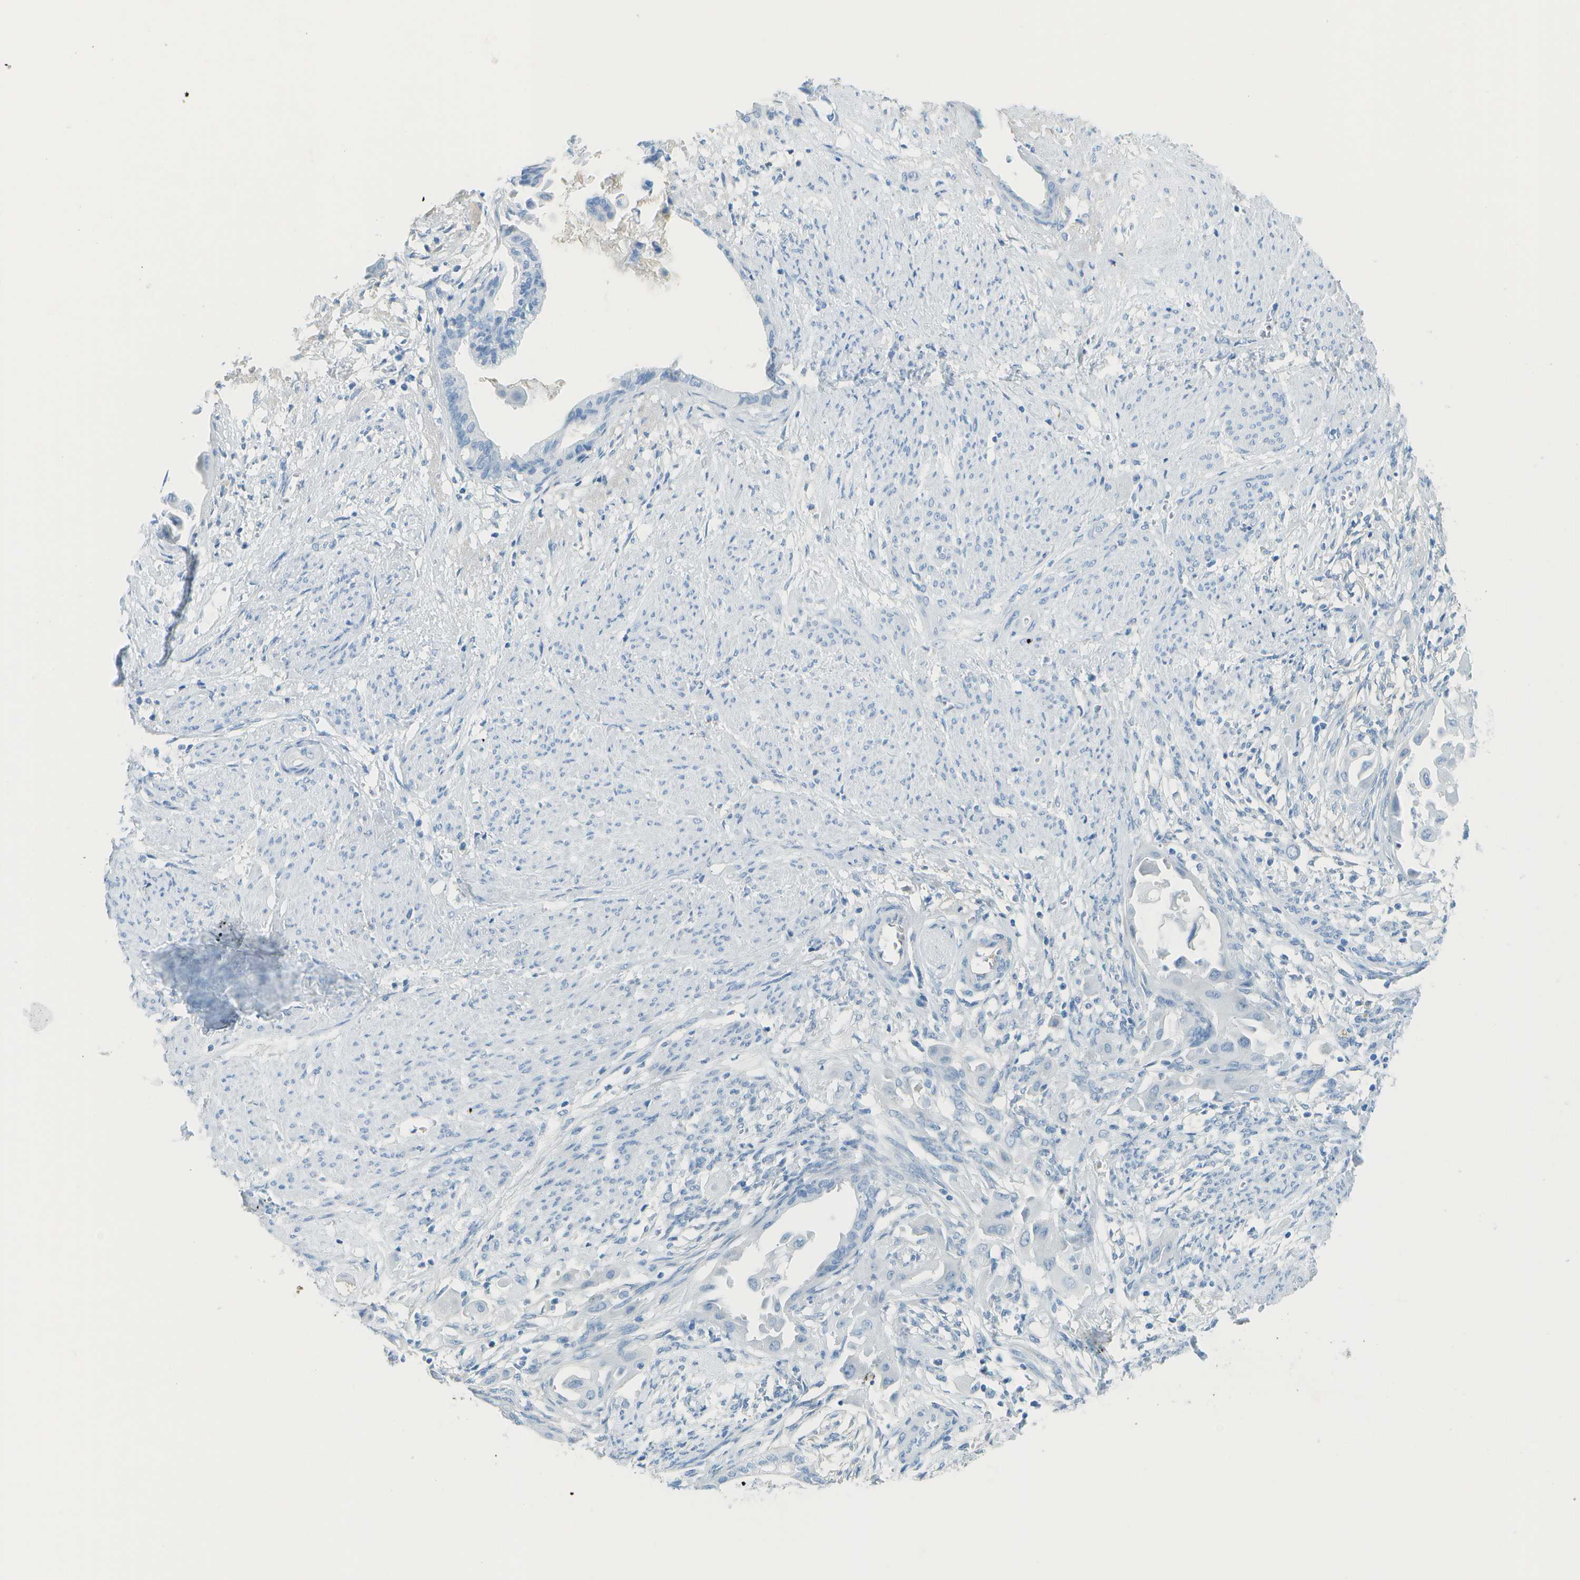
{"staining": {"intensity": "negative", "quantity": "none", "location": "none"}, "tissue": "cervical cancer", "cell_type": "Tumor cells", "image_type": "cancer", "snomed": [{"axis": "morphology", "description": "Normal tissue, NOS"}, {"axis": "morphology", "description": "Adenocarcinoma, NOS"}, {"axis": "topography", "description": "Cervix"}, {"axis": "topography", "description": "Endometrium"}], "caption": "Histopathology image shows no significant protein expression in tumor cells of adenocarcinoma (cervical).", "gene": "C1S", "patient": {"sex": "female", "age": 86}}